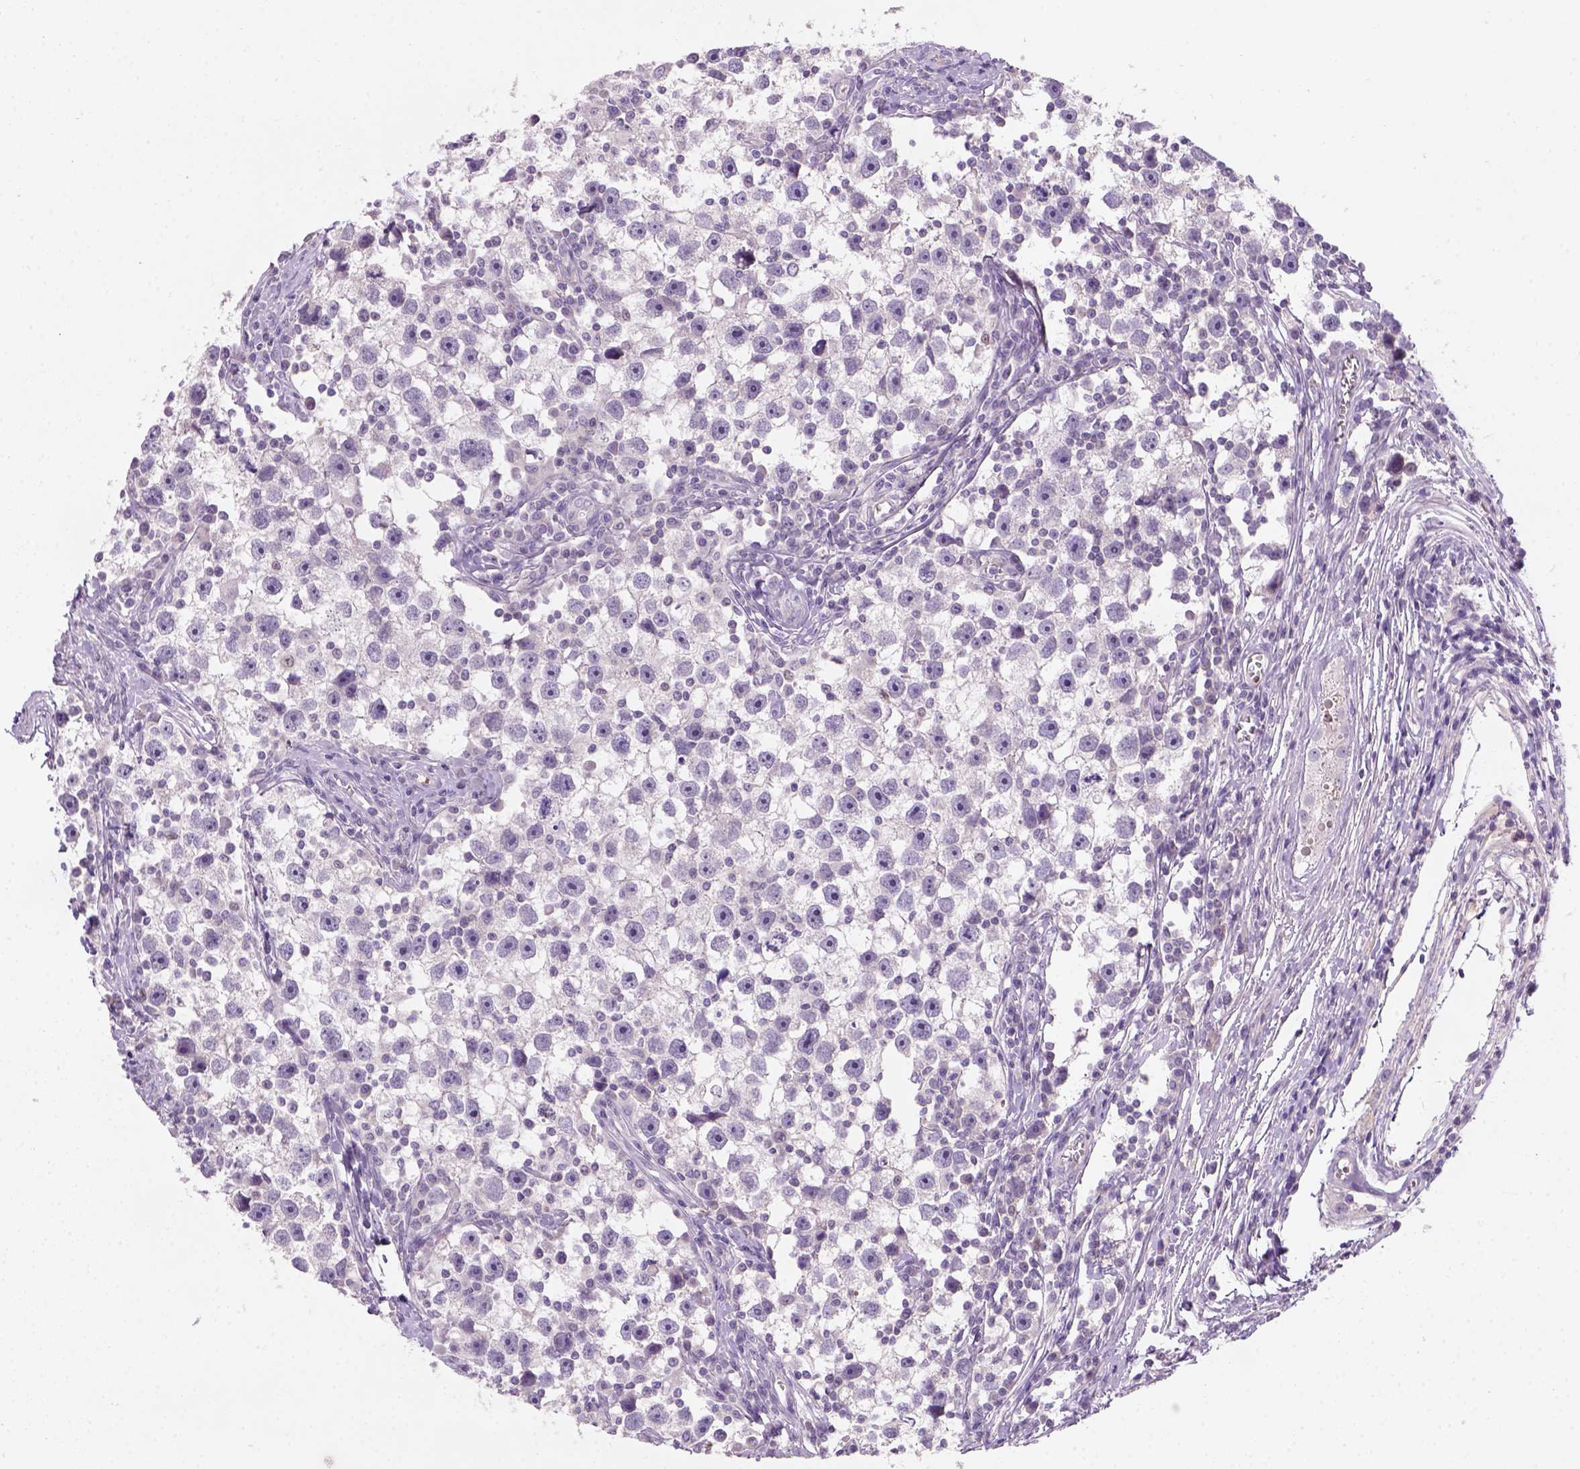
{"staining": {"intensity": "negative", "quantity": "none", "location": "none"}, "tissue": "testis cancer", "cell_type": "Tumor cells", "image_type": "cancer", "snomed": [{"axis": "morphology", "description": "Seminoma, NOS"}, {"axis": "topography", "description": "Testis"}], "caption": "Micrograph shows no significant protein staining in tumor cells of testis cancer.", "gene": "ZMAT4", "patient": {"sex": "male", "age": 30}}